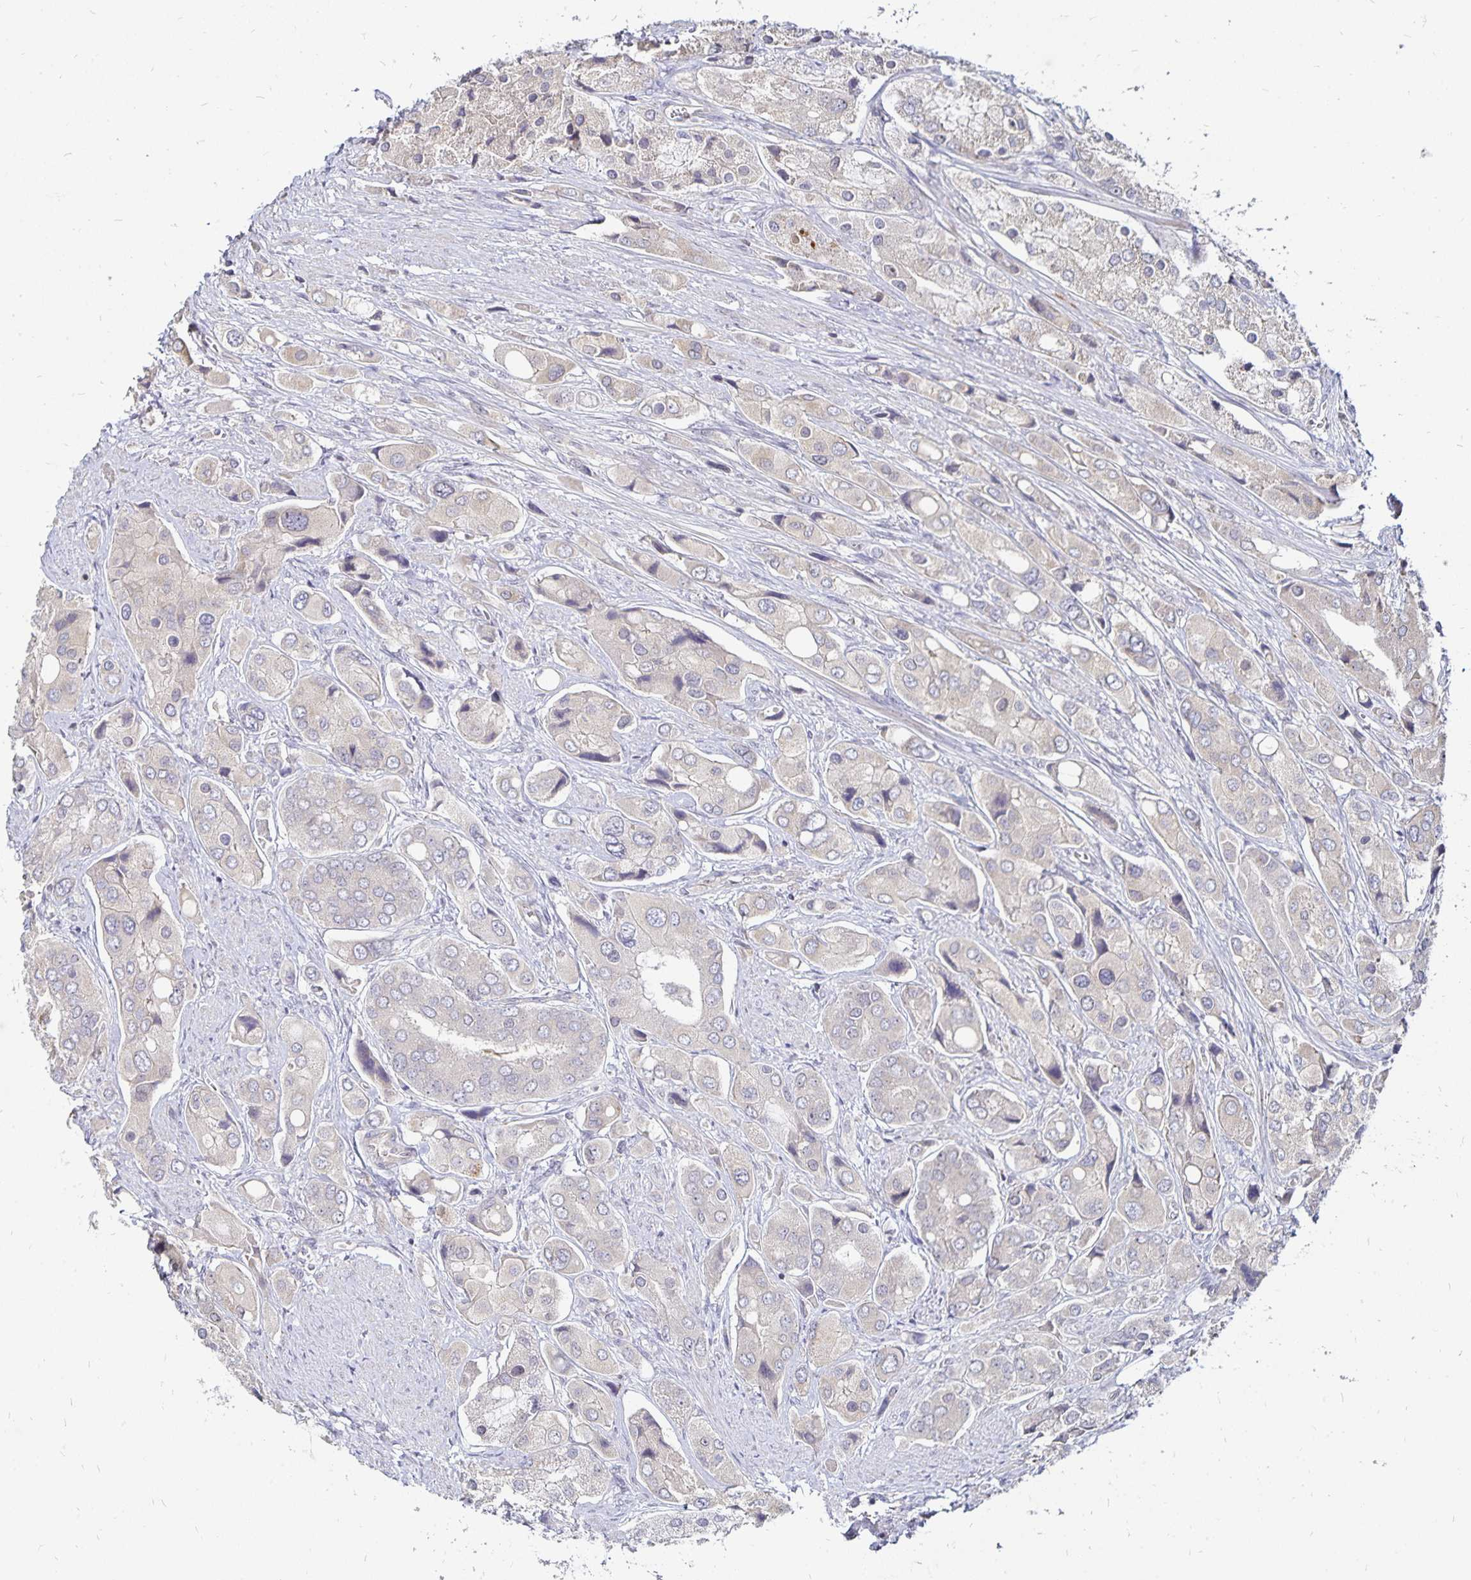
{"staining": {"intensity": "negative", "quantity": "none", "location": "none"}, "tissue": "prostate cancer", "cell_type": "Tumor cells", "image_type": "cancer", "snomed": [{"axis": "morphology", "description": "Adenocarcinoma, Low grade"}, {"axis": "topography", "description": "Prostate"}], "caption": "Immunohistochemical staining of human prostate low-grade adenocarcinoma demonstrates no significant positivity in tumor cells. (DAB (3,3'-diaminobenzidine) IHC visualized using brightfield microscopy, high magnification).", "gene": "CYP27A1", "patient": {"sex": "male", "age": 69}}